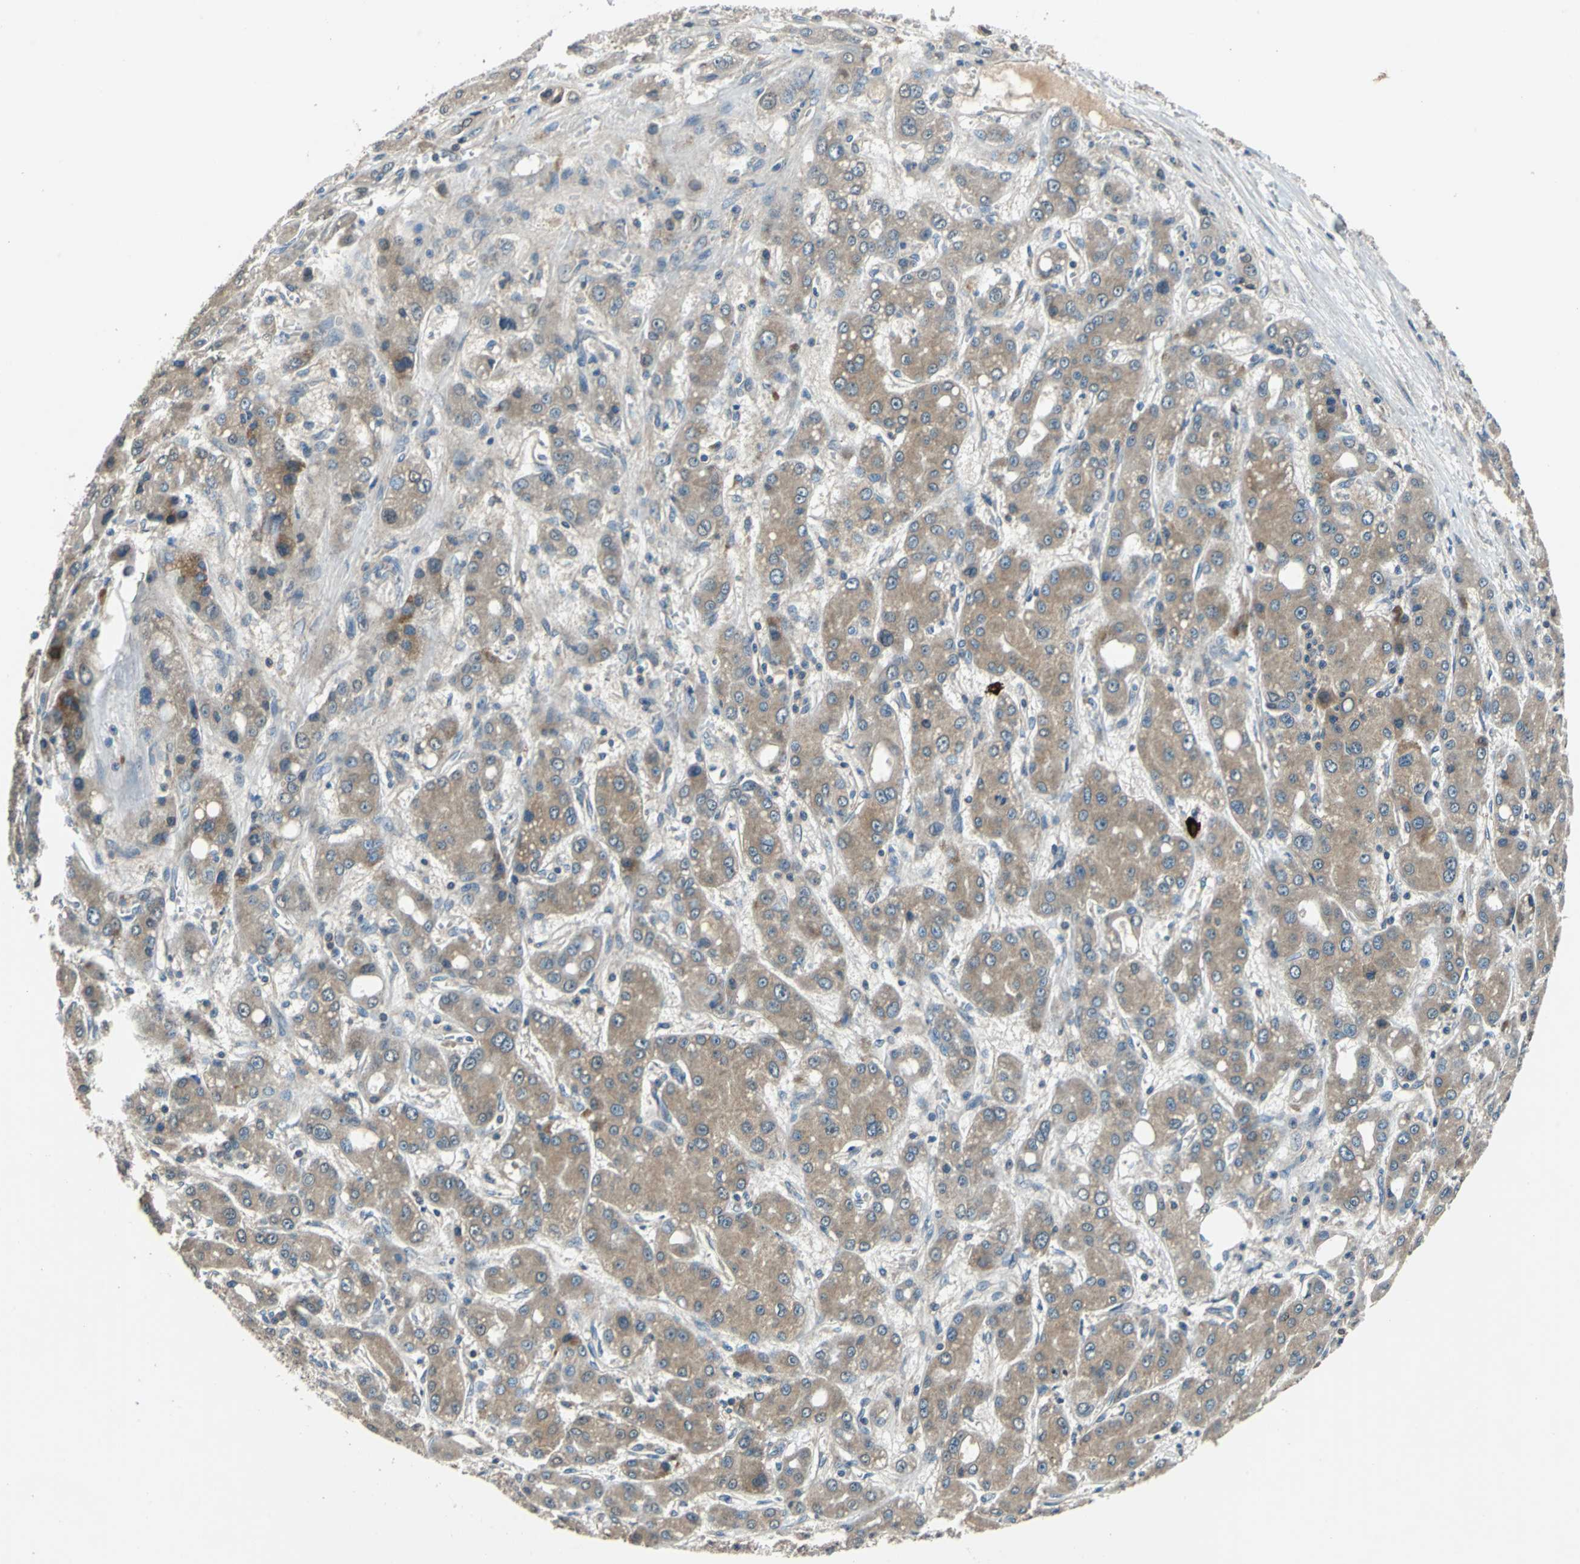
{"staining": {"intensity": "weak", "quantity": ">75%", "location": "cytoplasmic/membranous"}, "tissue": "liver cancer", "cell_type": "Tumor cells", "image_type": "cancer", "snomed": [{"axis": "morphology", "description": "Carcinoma, Hepatocellular, NOS"}, {"axis": "topography", "description": "Liver"}], "caption": "Protein expression by IHC demonstrates weak cytoplasmic/membranous expression in about >75% of tumor cells in hepatocellular carcinoma (liver). The staining was performed using DAB, with brown indicating positive protein expression. Nuclei are stained blue with hematoxylin.", "gene": "SLC19A2", "patient": {"sex": "male", "age": 55}}